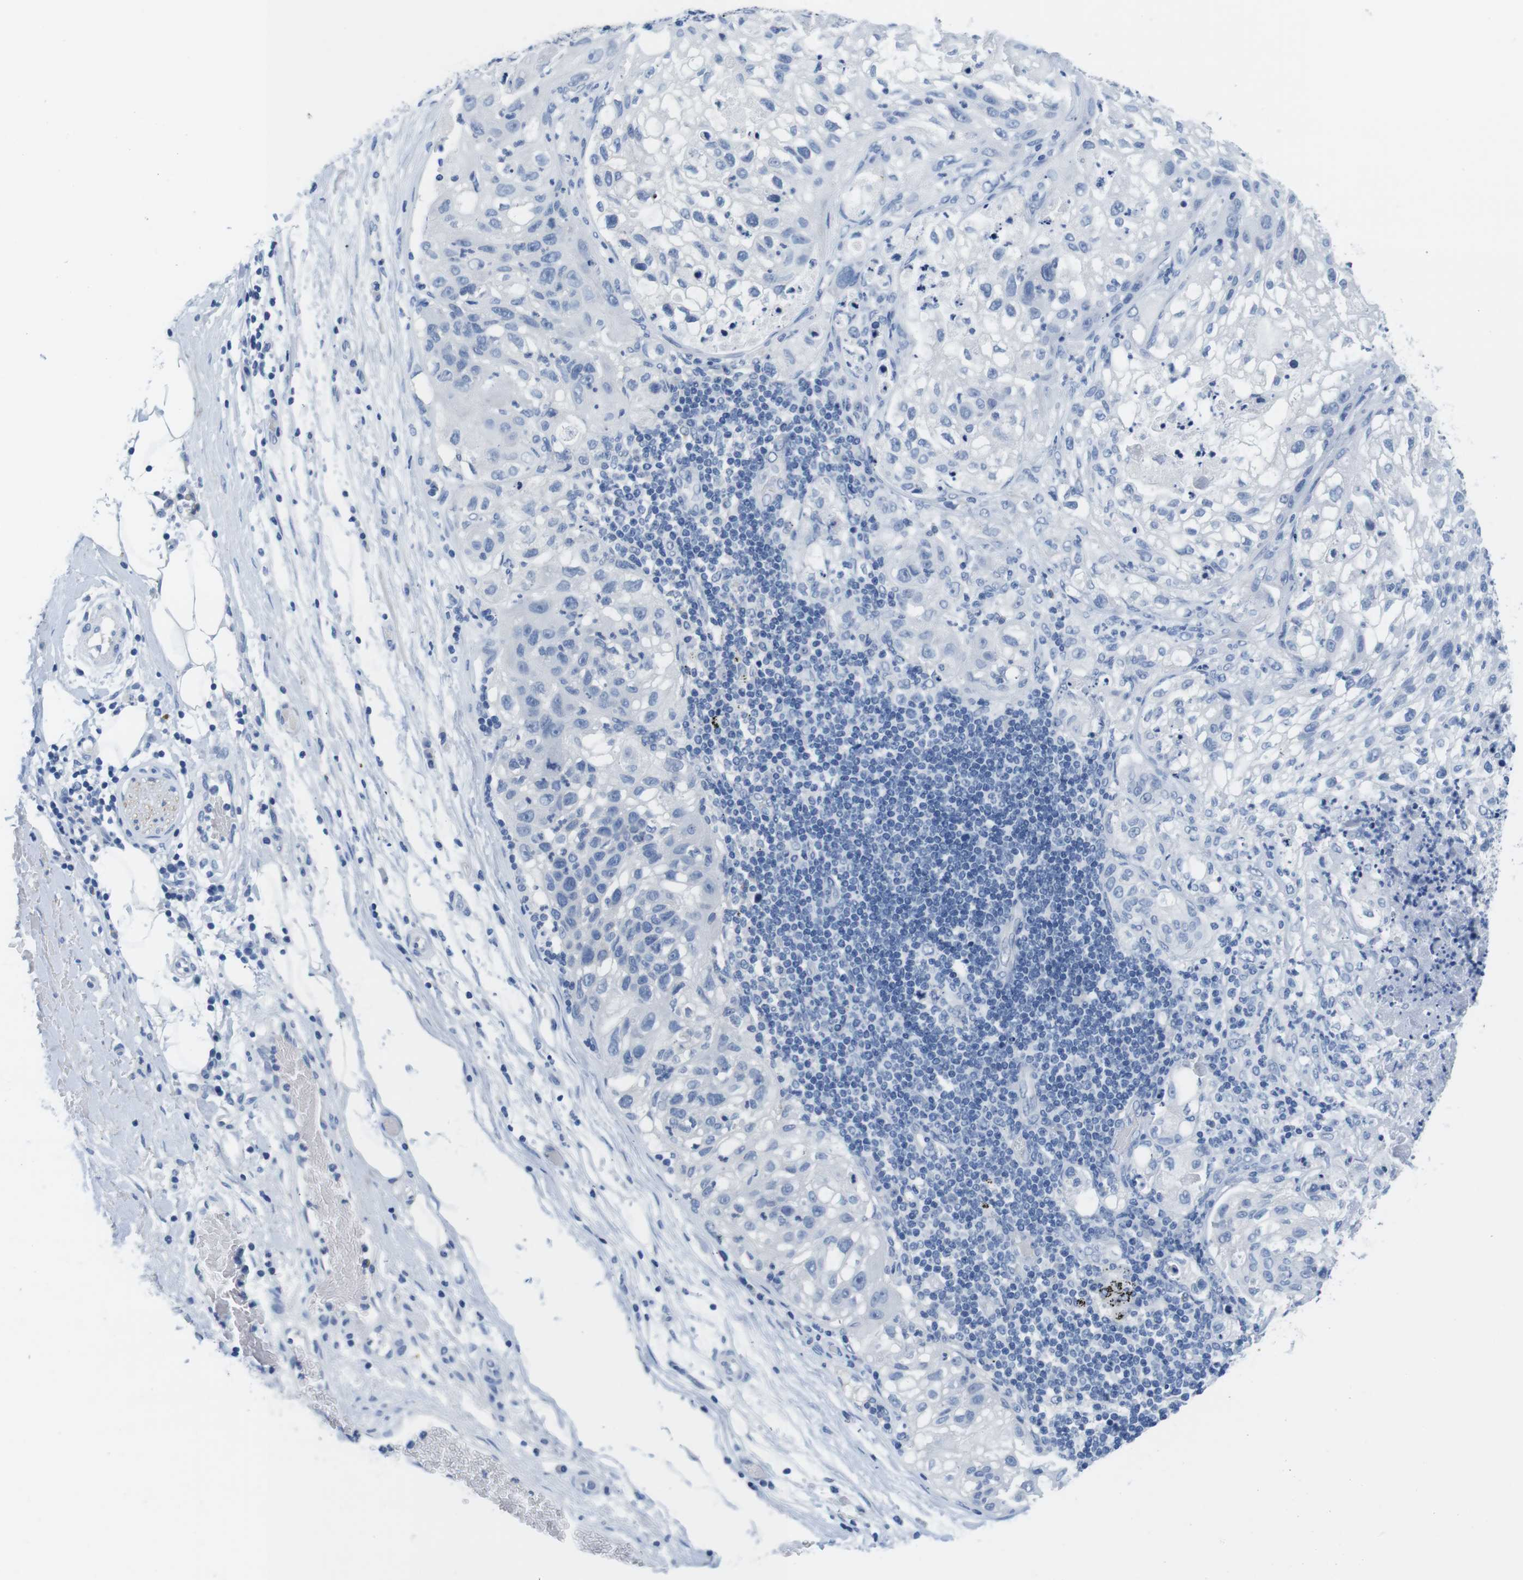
{"staining": {"intensity": "negative", "quantity": "none", "location": "none"}, "tissue": "lung cancer", "cell_type": "Tumor cells", "image_type": "cancer", "snomed": [{"axis": "morphology", "description": "Inflammation, NOS"}, {"axis": "morphology", "description": "Squamous cell carcinoma, NOS"}, {"axis": "topography", "description": "Lymph node"}, {"axis": "topography", "description": "Soft tissue"}, {"axis": "topography", "description": "Lung"}], "caption": "Lung cancer (squamous cell carcinoma) stained for a protein using immunohistochemistry shows no staining tumor cells.", "gene": "MAP6", "patient": {"sex": "male", "age": 66}}